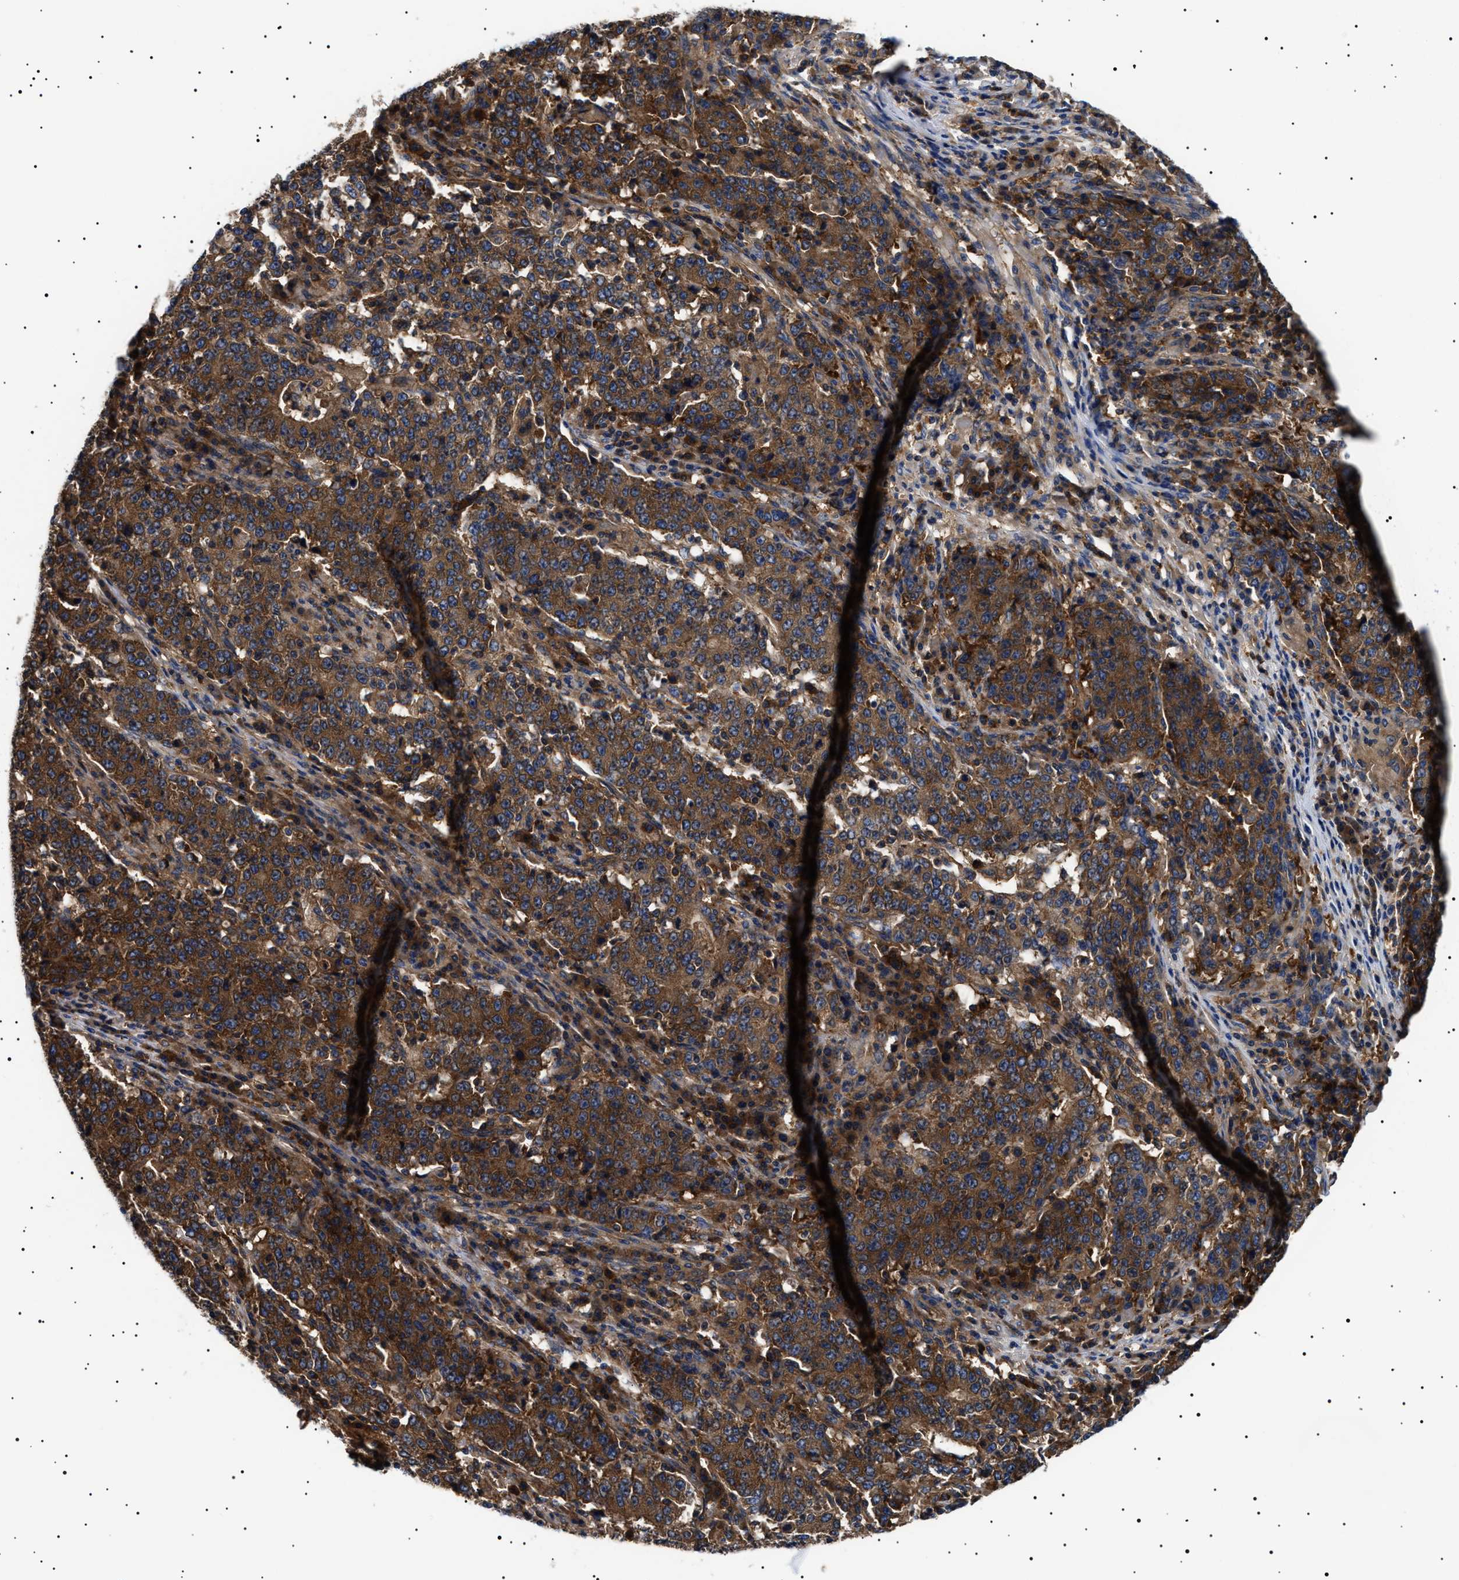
{"staining": {"intensity": "moderate", "quantity": ">75%", "location": "cytoplasmic/membranous"}, "tissue": "stomach cancer", "cell_type": "Tumor cells", "image_type": "cancer", "snomed": [{"axis": "morphology", "description": "Adenocarcinoma, NOS"}, {"axis": "topography", "description": "Stomach"}], "caption": "High-magnification brightfield microscopy of stomach adenocarcinoma stained with DAB (brown) and counterstained with hematoxylin (blue). tumor cells exhibit moderate cytoplasmic/membranous expression is seen in approximately>75% of cells.", "gene": "TPP2", "patient": {"sex": "male", "age": 59}}